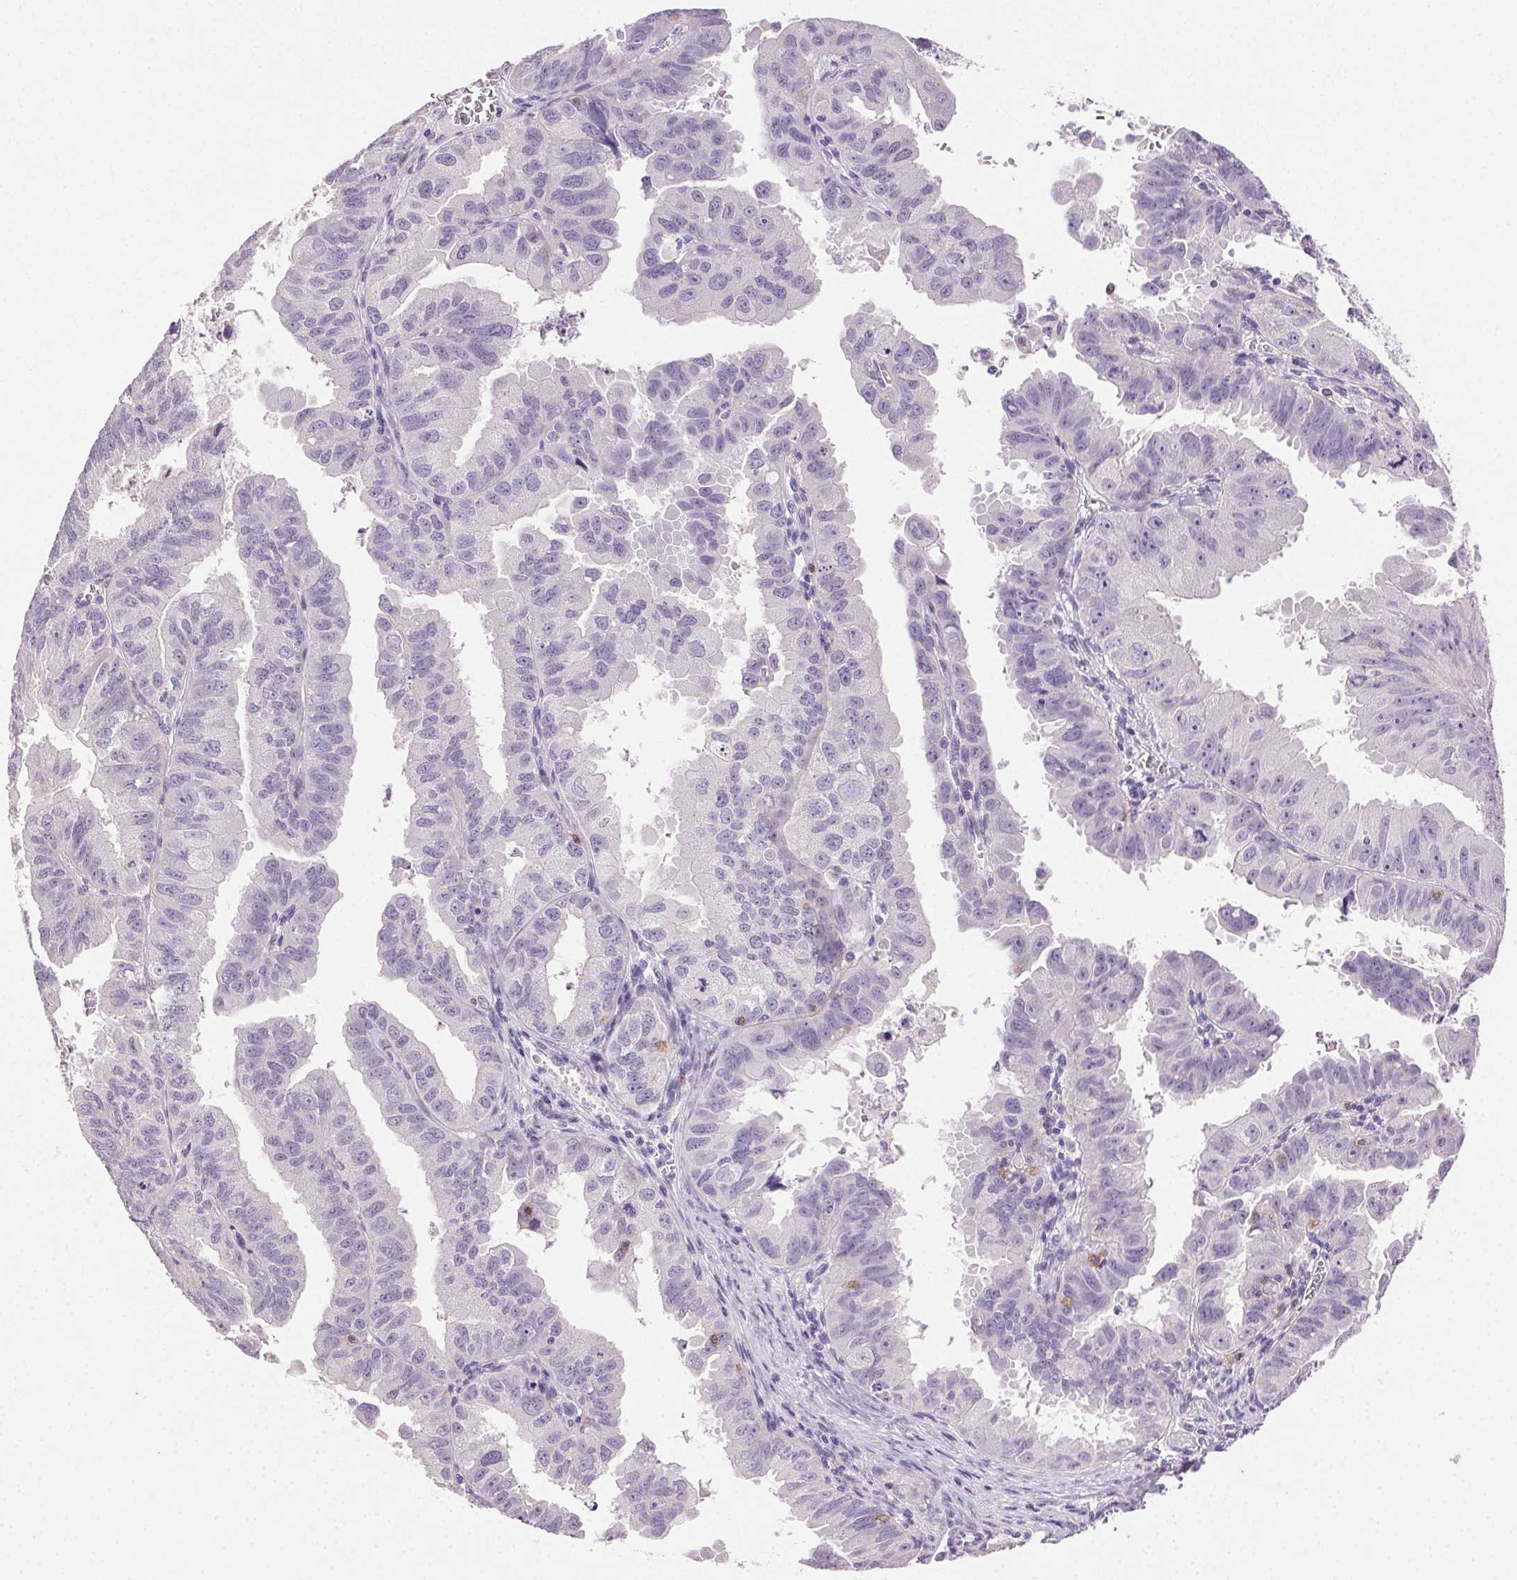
{"staining": {"intensity": "negative", "quantity": "none", "location": "none"}, "tissue": "ovarian cancer", "cell_type": "Tumor cells", "image_type": "cancer", "snomed": [{"axis": "morphology", "description": "Carcinoma, endometroid"}, {"axis": "topography", "description": "Ovary"}], "caption": "Tumor cells show no significant protein staining in ovarian cancer. (DAB immunohistochemistry, high magnification).", "gene": "AKAP5", "patient": {"sex": "female", "age": 85}}